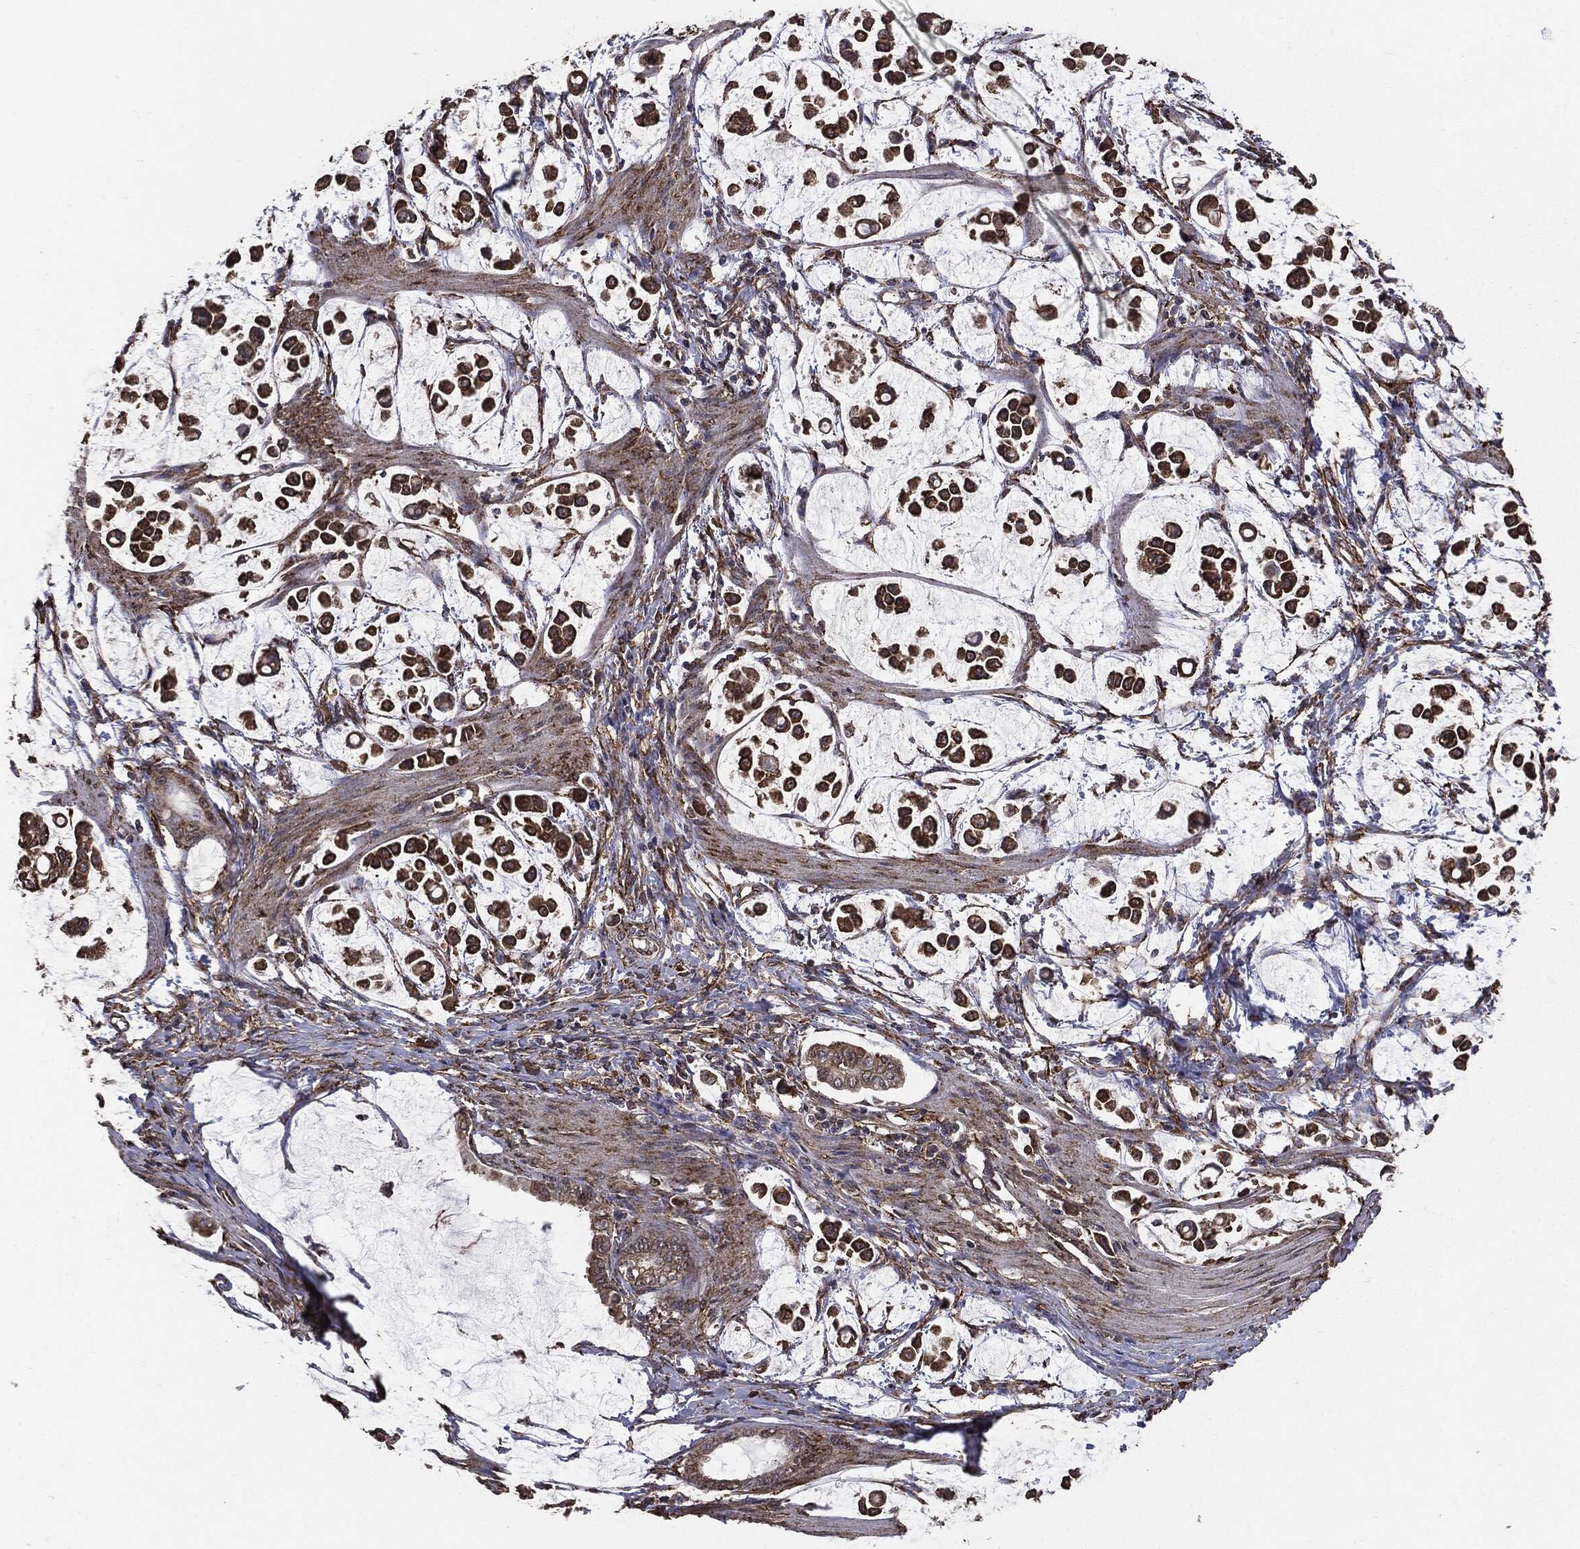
{"staining": {"intensity": "strong", "quantity": ">75%", "location": "cytoplasmic/membranous"}, "tissue": "stomach cancer", "cell_type": "Tumor cells", "image_type": "cancer", "snomed": [{"axis": "morphology", "description": "Adenocarcinoma, NOS"}, {"axis": "topography", "description": "Stomach"}], "caption": "DAB (3,3'-diaminobenzidine) immunohistochemical staining of stomach cancer demonstrates strong cytoplasmic/membranous protein expression in approximately >75% of tumor cells.", "gene": "MTOR", "patient": {"sex": "male", "age": 82}}